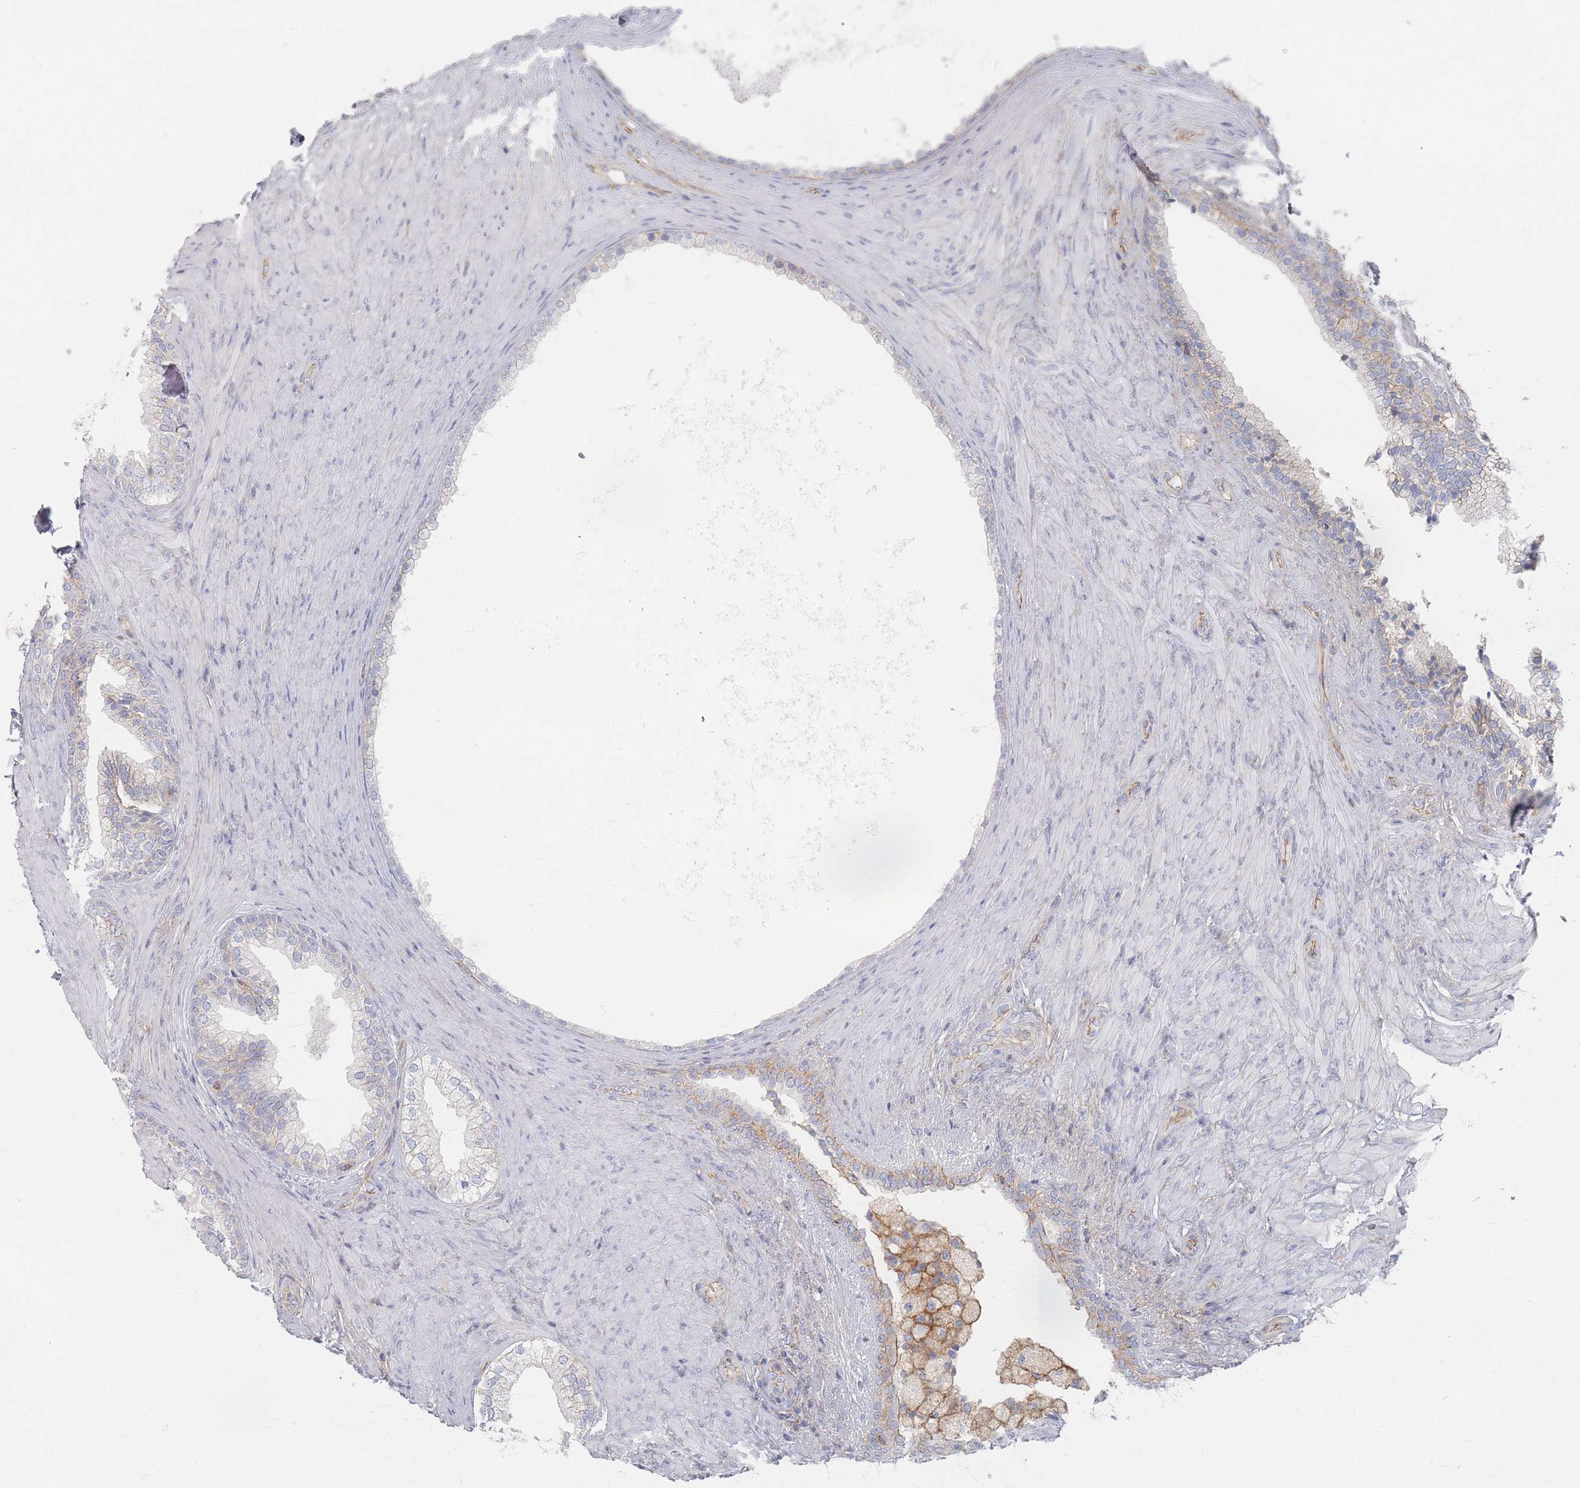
{"staining": {"intensity": "weak", "quantity": "<25%", "location": "cytoplasmic/membranous"}, "tissue": "prostate", "cell_type": "Glandular cells", "image_type": "normal", "snomed": [{"axis": "morphology", "description": "Normal tissue, NOS"}, {"axis": "topography", "description": "Prostate"}], "caption": "Immunohistochemistry of normal human prostate shows no staining in glandular cells.", "gene": "GNB1", "patient": {"sex": "male", "age": 76}}